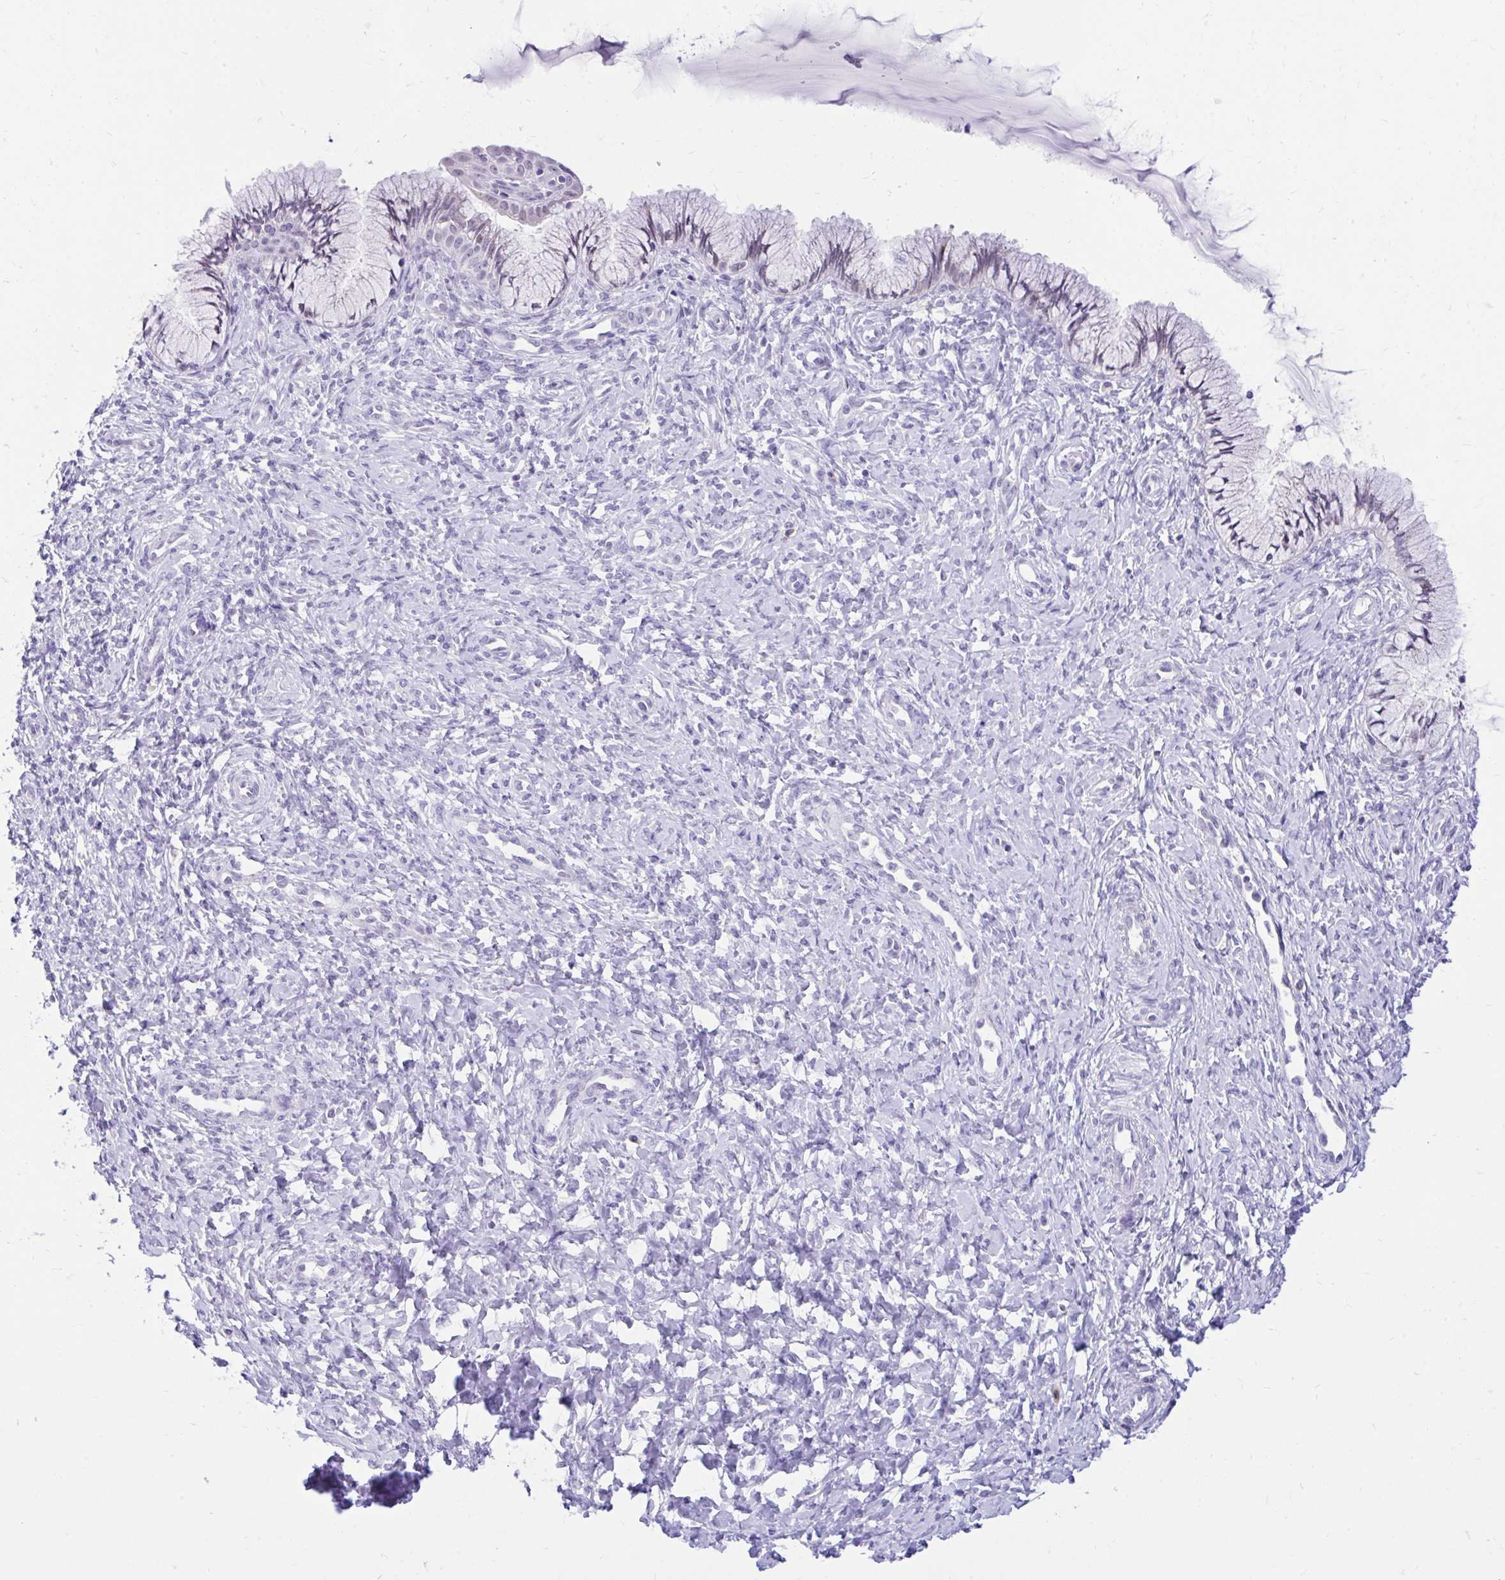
{"staining": {"intensity": "weak", "quantity": "25%-75%", "location": "nuclear"}, "tissue": "cervix", "cell_type": "Glandular cells", "image_type": "normal", "snomed": [{"axis": "morphology", "description": "Normal tissue, NOS"}, {"axis": "topography", "description": "Cervix"}], "caption": "Benign cervix displays weak nuclear staining in about 25%-75% of glandular cells.", "gene": "GLB1L2", "patient": {"sex": "female", "age": 37}}